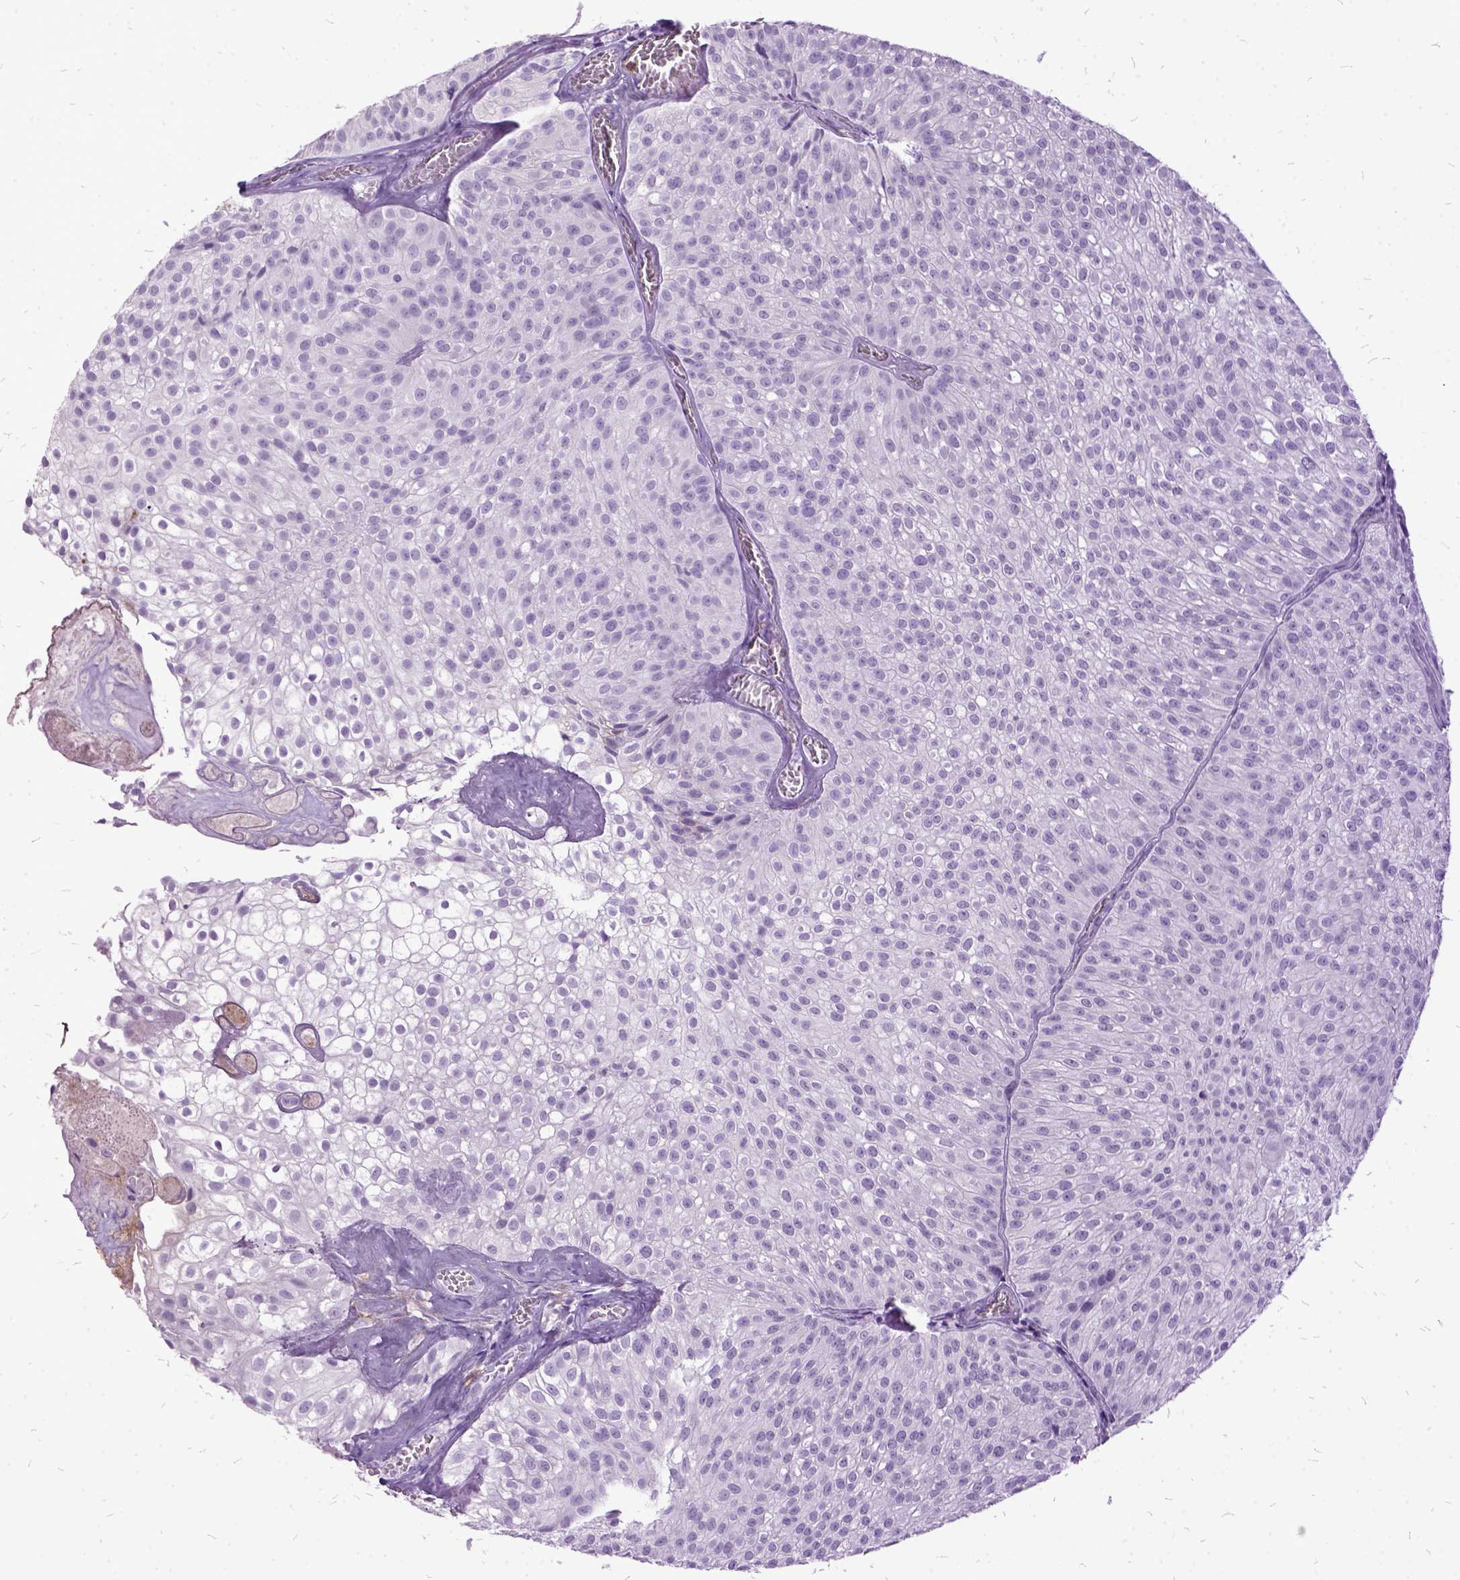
{"staining": {"intensity": "negative", "quantity": "none", "location": "none"}, "tissue": "urothelial cancer", "cell_type": "Tumor cells", "image_type": "cancer", "snomed": [{"axis": "morphology", "description": "Urothelial carcinoma, Low grade"}, {"axis": "topography", "description": "Urinary bladder"}], "caption": "DAB (3,3'-diaminobenzidine) immunohistochemical staining of urothelial cancer reveals no significant staining in tumor cells. Nuclei are stained in blue.", "gene": "MME", "patient": {"sex": "male", "age": 70}}